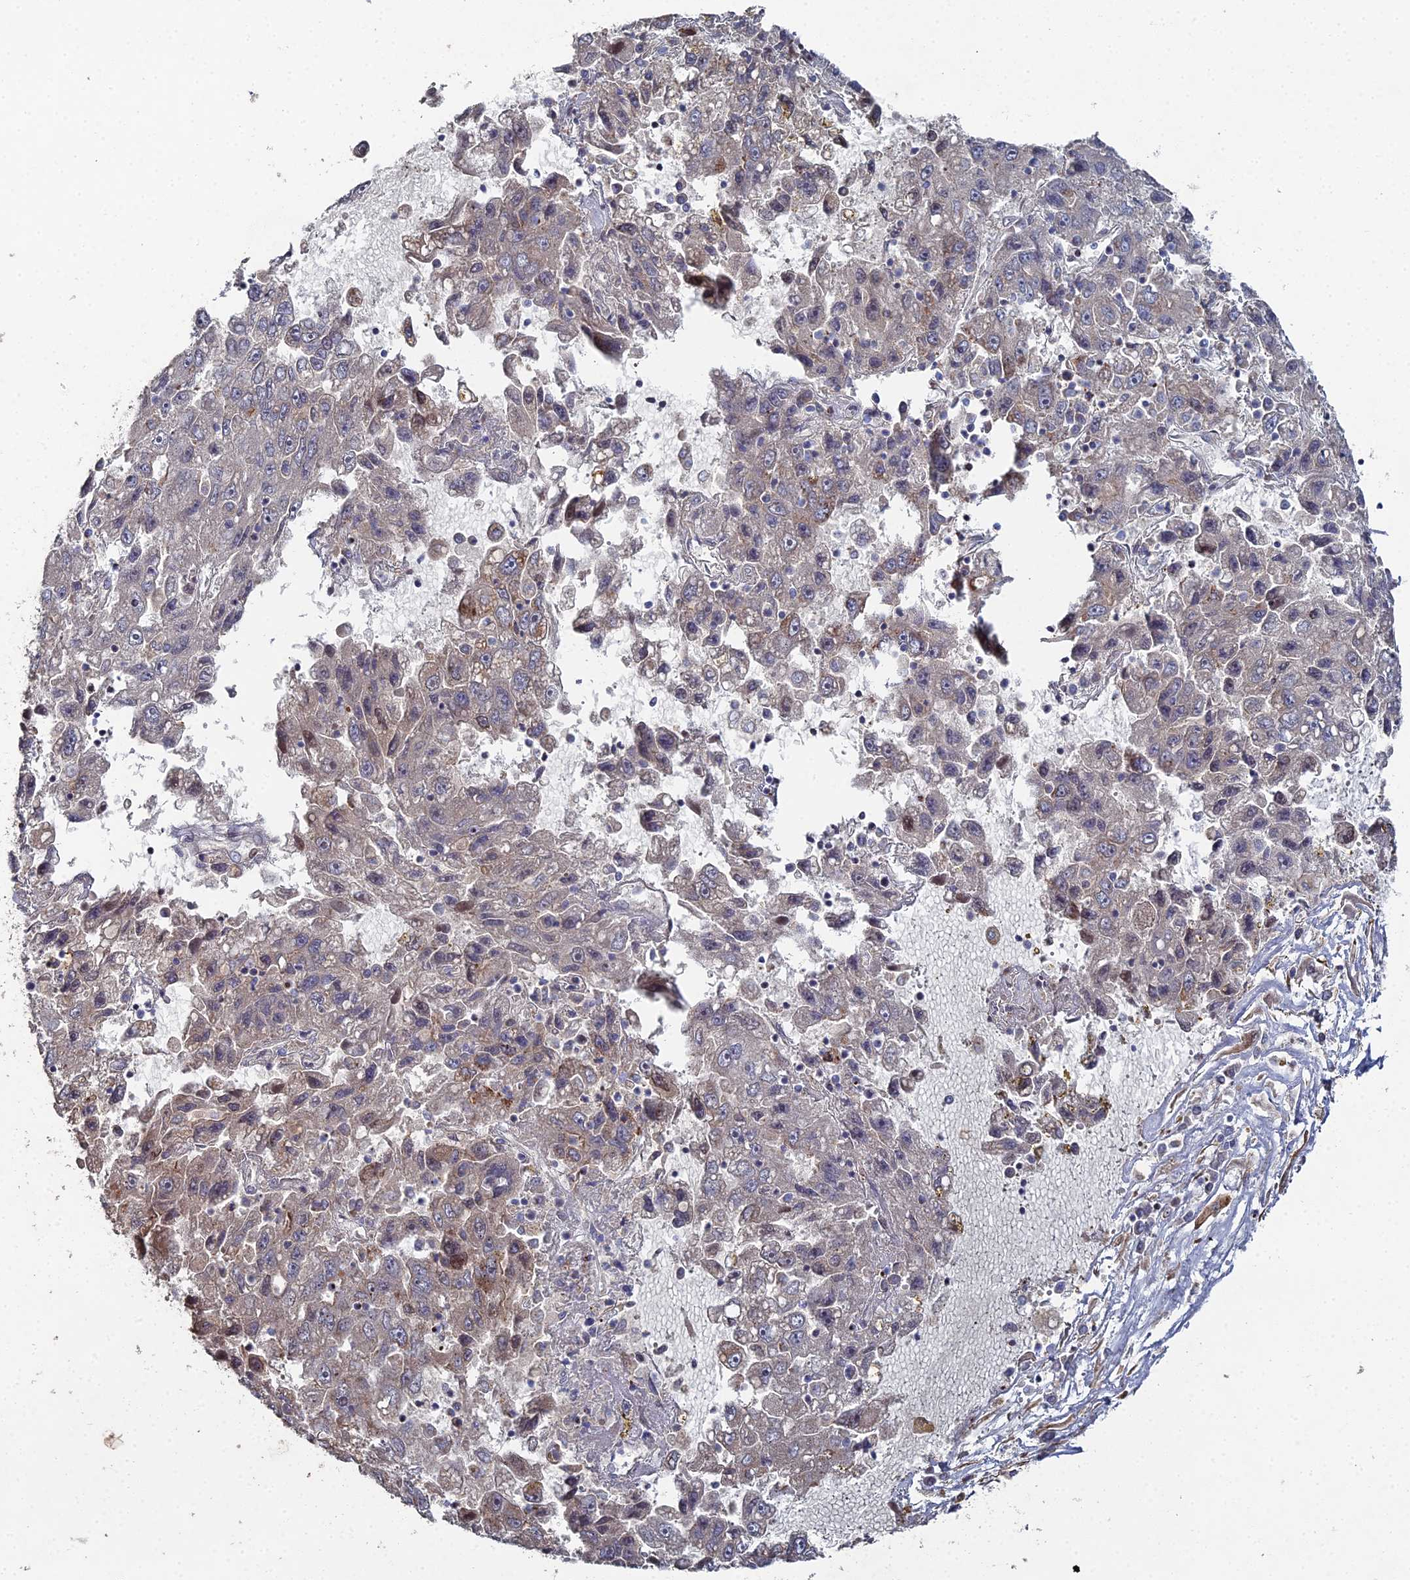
{"staining": {"intensity": "weak", "quantity": "<25%", "location": "cytoplasmic/membranous"}, "tissue": "liver cancer", "cell_type": "Tumor cells", "image_type": "cancer", "snomed": [{"axis": "morphology", "description": "Carcinoma, Hepatocellular, NOS"}, {"axis": "topography", "description": "Liver"}], "caption": "An immunohistochemistry photomicrograph of liver cancer (hepatocellular carcinoma) is shown. There is no staining in tumor cells of liver cancer (hepatocellular carcinoma). Brightfield microscopy of immunohistochemistry stained with DAB (3,3'-diaminobenzidine) (brown) and hematoxylin (blue), captured at high magnification.", "gene": "SGMS1", "patient": {"sex": "male", "age": 49}}